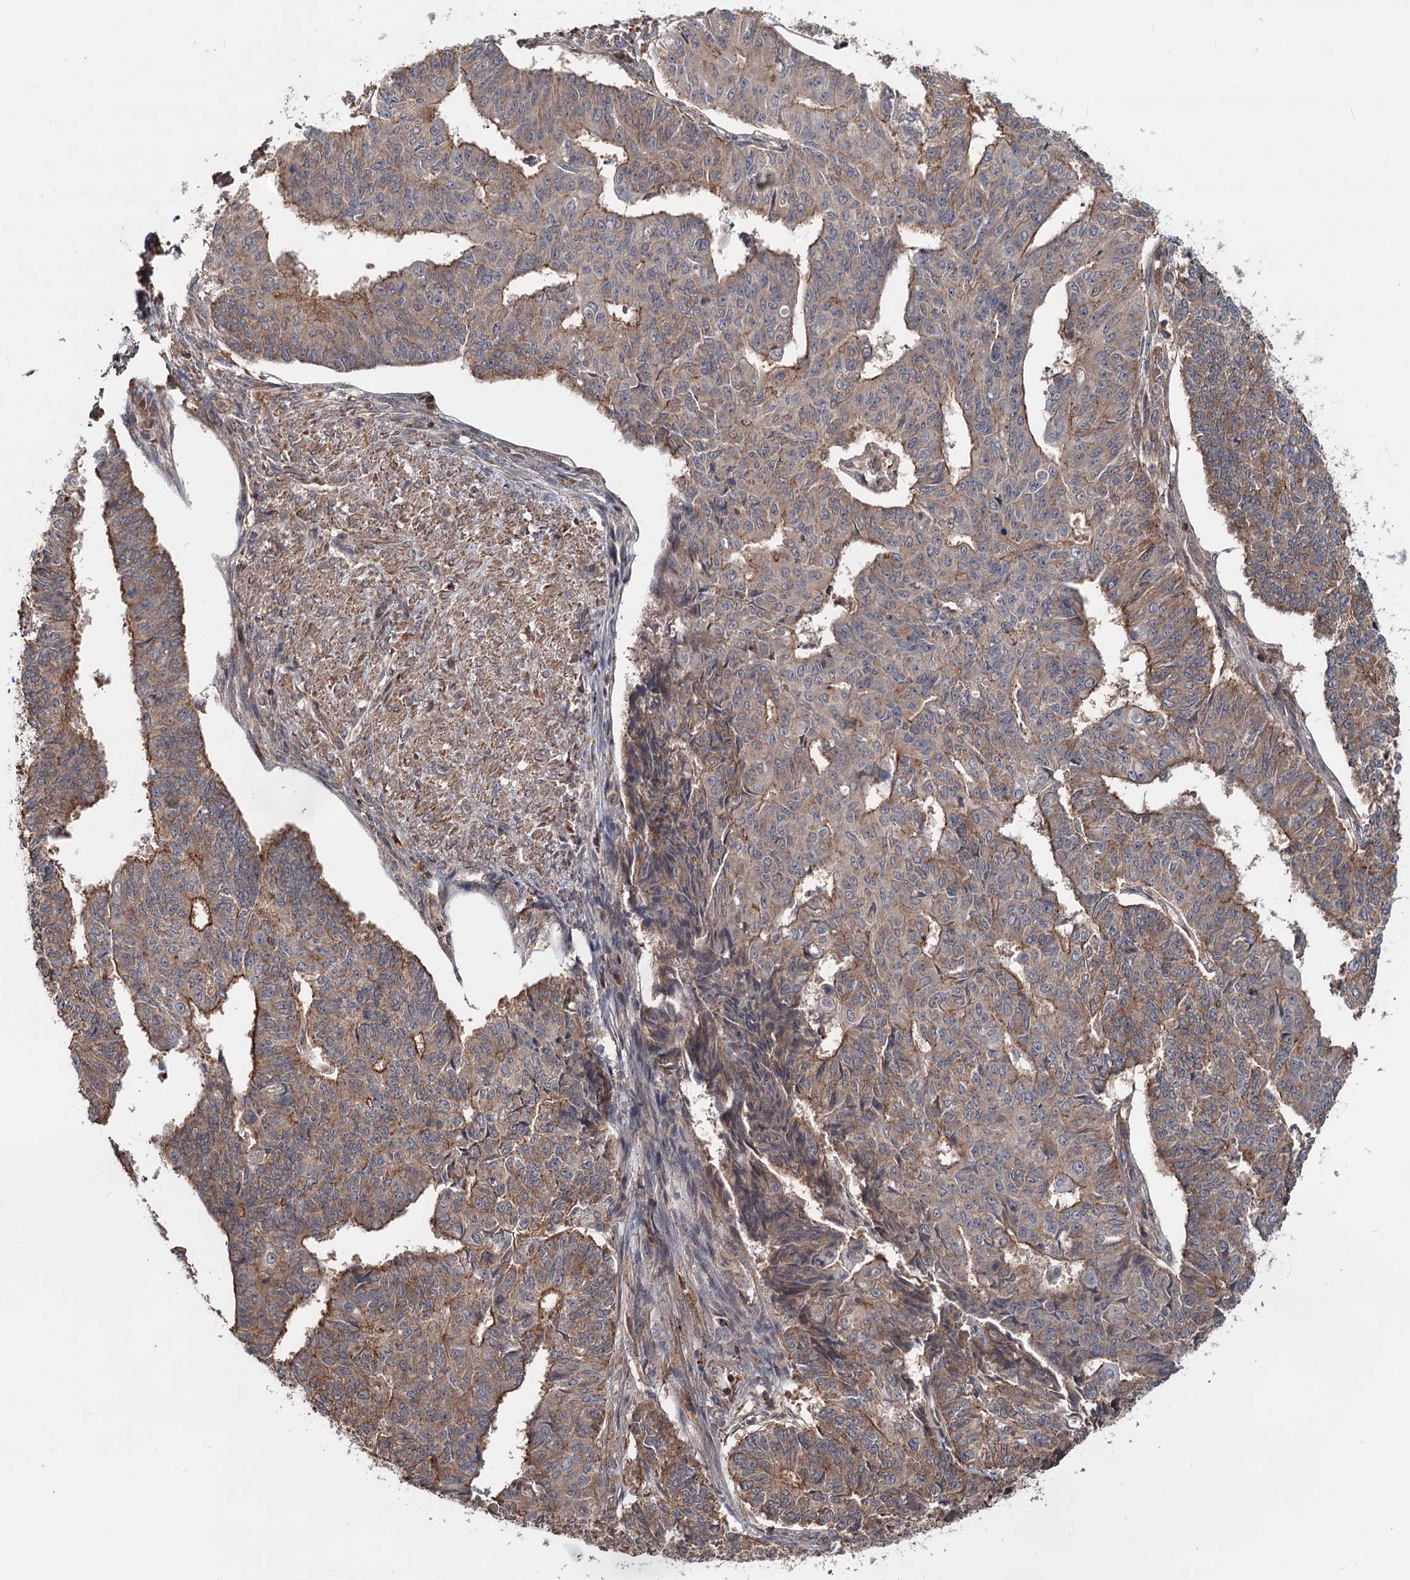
{"staining": {"intensity": "moderate", "quantity": "25%-75%", "location": "cytoplasmic/membranous"}, "tissue": "endometrial cancer", "cell_type": "Tumor cells", "image_type": "cancer", "snomed": [{"axis": "morphology", "description": "Adenocarcinoma, NOS"}, {"axis": "topography", "description": "Endometrium"}], "caption": "Endometrial cancer tissue displays moderate cytoplasmic/membranous staining in about 25%-75% of tumor cells, visualized by immunohistochemistry.", "gene": "GRIP1", "patient": {"sex": "female", "age": 32}}